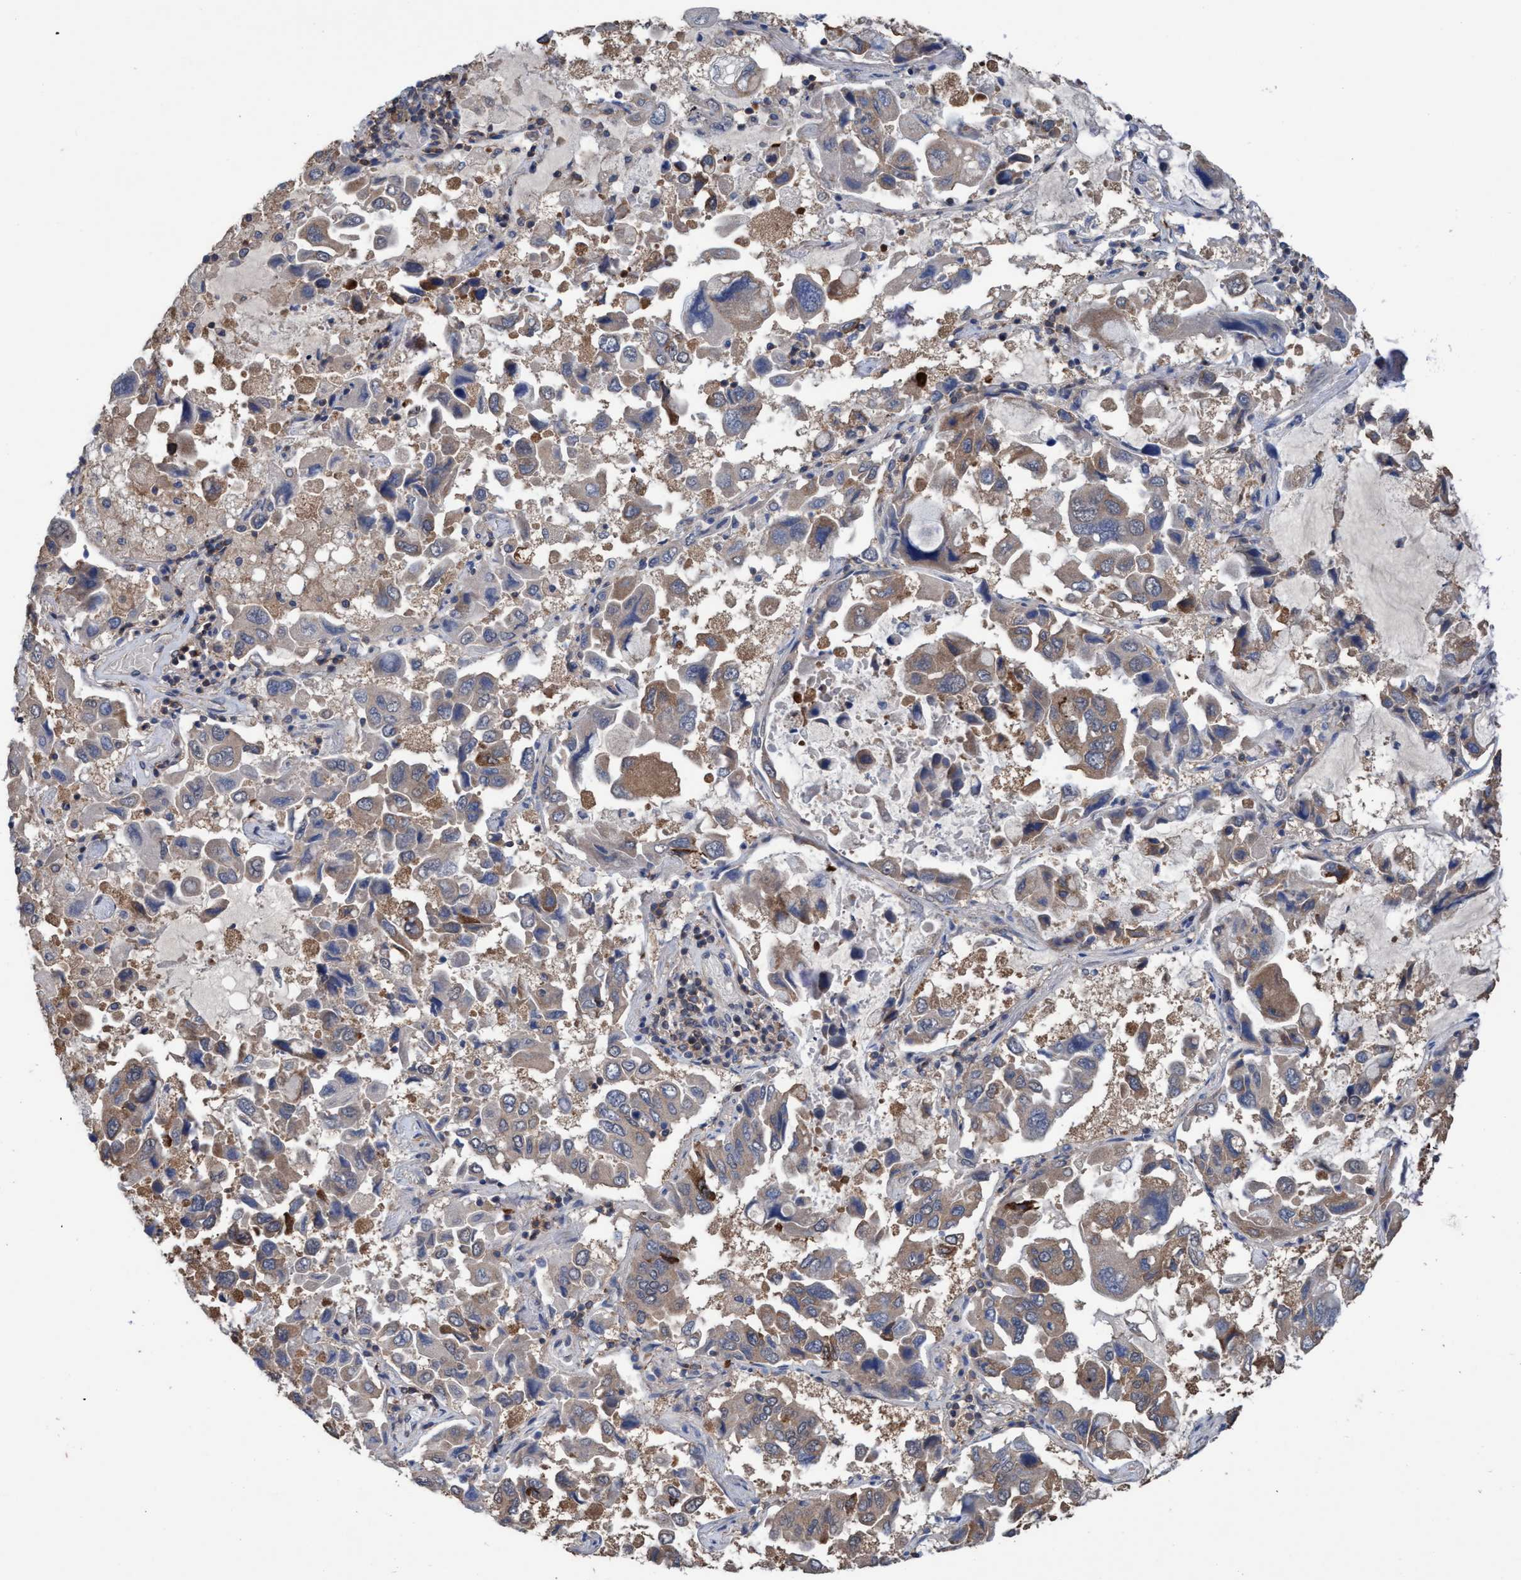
{"staining": {"intensity": "weak", "quantity": "<25%", "location": "cytoplasmic/membranous"}, "tissue": "lung cancer", "cell_type": "Tumor cells", "image_type": "cancer", "snomed": [{"axis": "morphology", "description": "Adenocarcinoma, NOS"}, {"axis": "topography", "description": "Lung"}], "caption": "Immunohistochemistry (IHC) of human adenocarcinoma (lung) displays no staining in tumor cells. (DAB IHC with hematoxylin counter stain).", "gene": "GLOD4", "patient": {"sex": "male", "age": 64}}